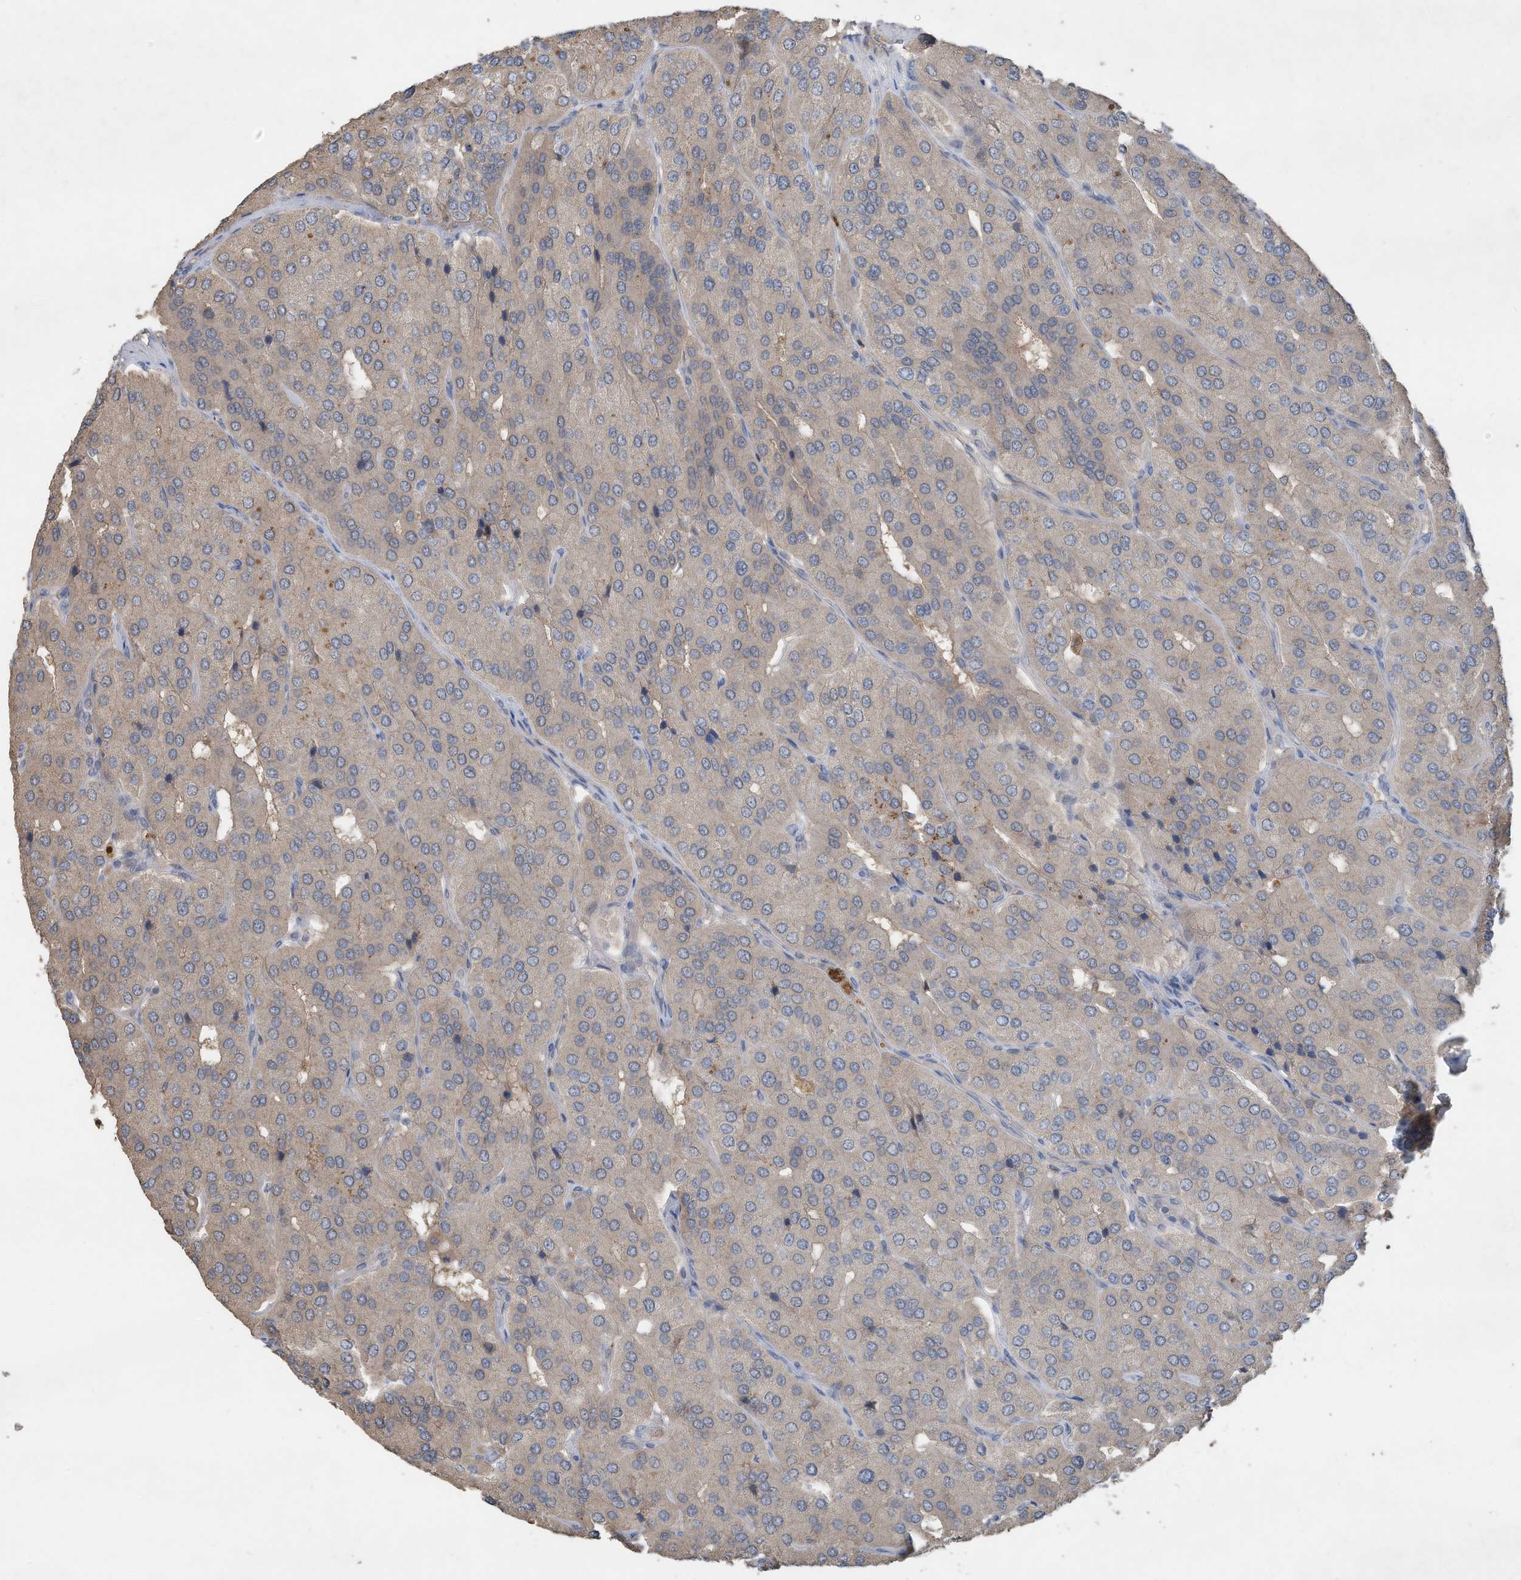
{"staining": {"intensity": "negative", "quantity": "none", "location": "none"}, "tissue": "parathyroid gland", "cell_type": "Glandular cells", "image_type": "normal", "snomed": [{"axis": "morphology", "description": "Normal tissue, NOS"}, {"axis": "morphology", "description": "Adenoma, NOS"}, {"axis": "topography", "description": "Parathyroid gland"}], "caption": "An immunohistochemistry histopathology image of benign parathyroid gland is shown. There is no staining in glandular cells of parathyroid gland.", "gene": "CAPN13", "patient": {"sex": "female", "age": 86}}